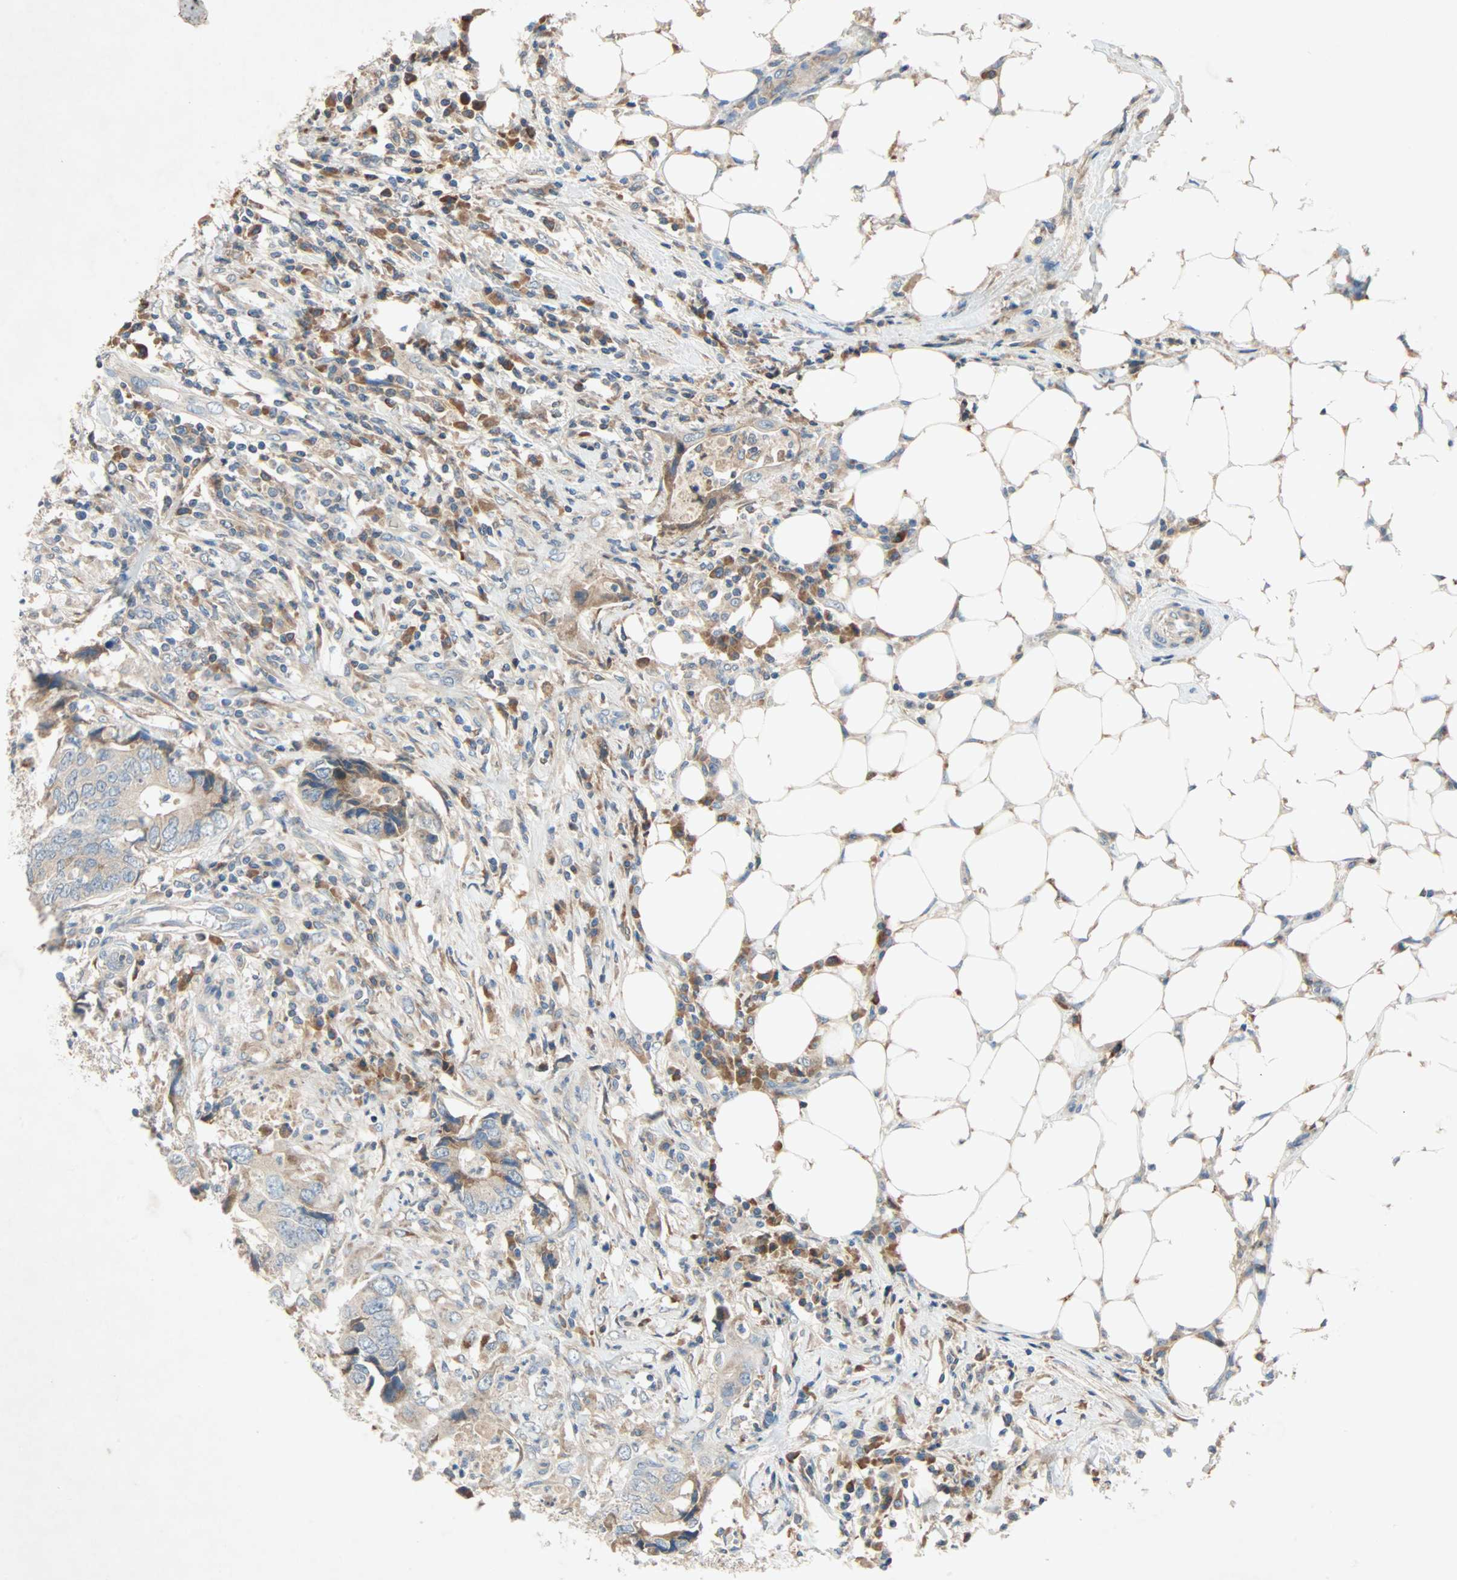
{"staining": {"intensity": "weak", "quantity": ">75%", "location": "cytoplasmic/membranous"}, "tissue": "colorectal cancer", "cell_type": "Tumor cells", "image_type": "cancer", "snomed": [{"axis": "morphology", "description": "Adenocarcinoma, NOS"}, {"axis": "topography", "description": "Colon"}], "caption": "A micrograph of human colorectal adenocarcinoma stained for a protein demonstrates weak cytoplasmic/membranous brown staining in tumor cells.", "gene": "XYLT1", "patient": {"sex": "male", "age": 71}}